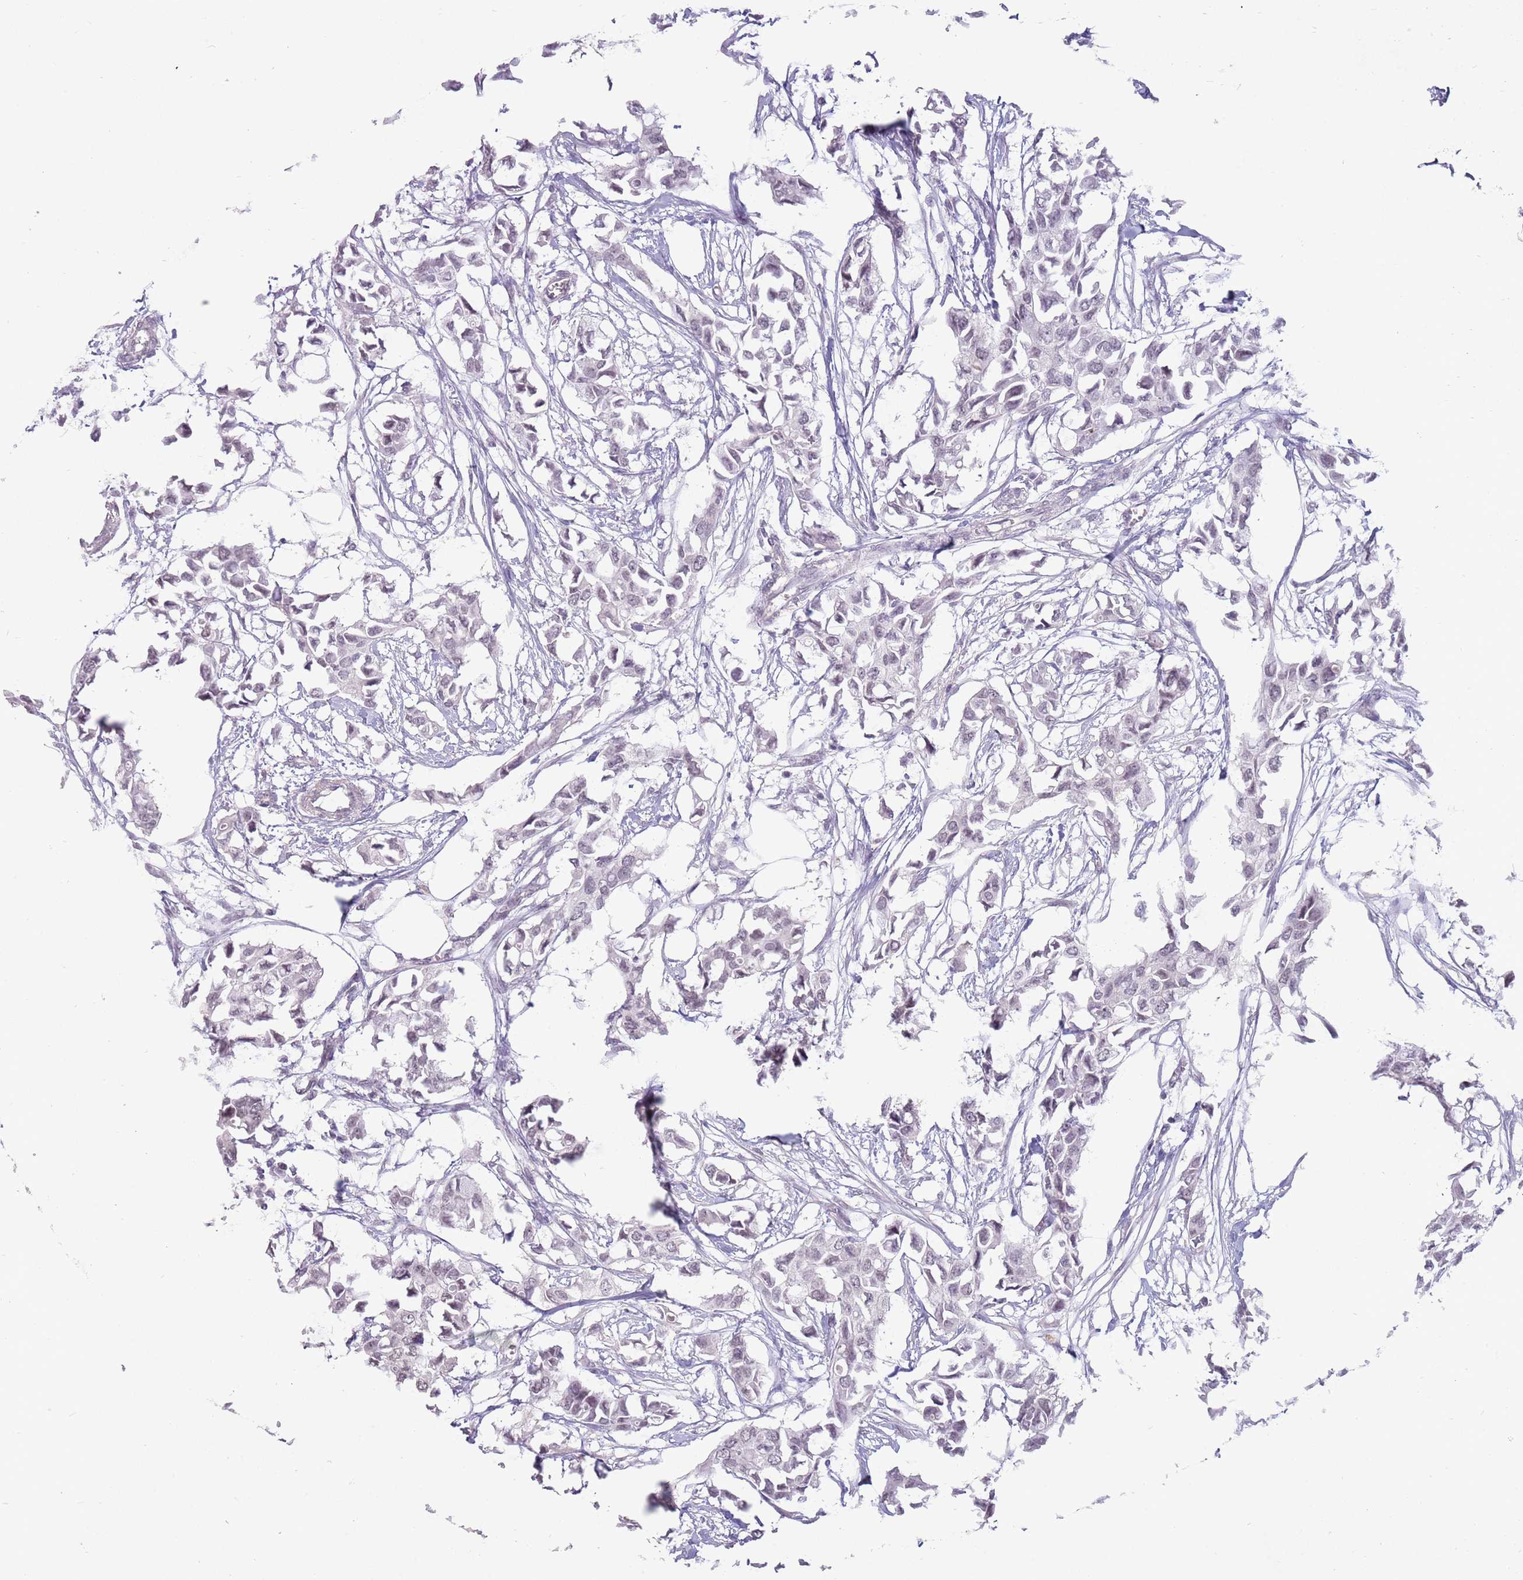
{"staining": {"intensity": "weak", "quantity": "<25%", "location": "nuclear"}, "tissue": "breast cancer", "cell_type": "Tumor cells", "image_type": "cancer", "snomed": [{"axis": "morphology", "description": "Duct carcinoma"}, {"axis": "topography", "description": "Breast"}], "caption": "Human breast cancer (invasive ductal carcinoma) stained for a protein using IHC reveals no positivity in tumor cells.", "gene": "ZNF574", "patient": {"sex": "female", "age": 41}}